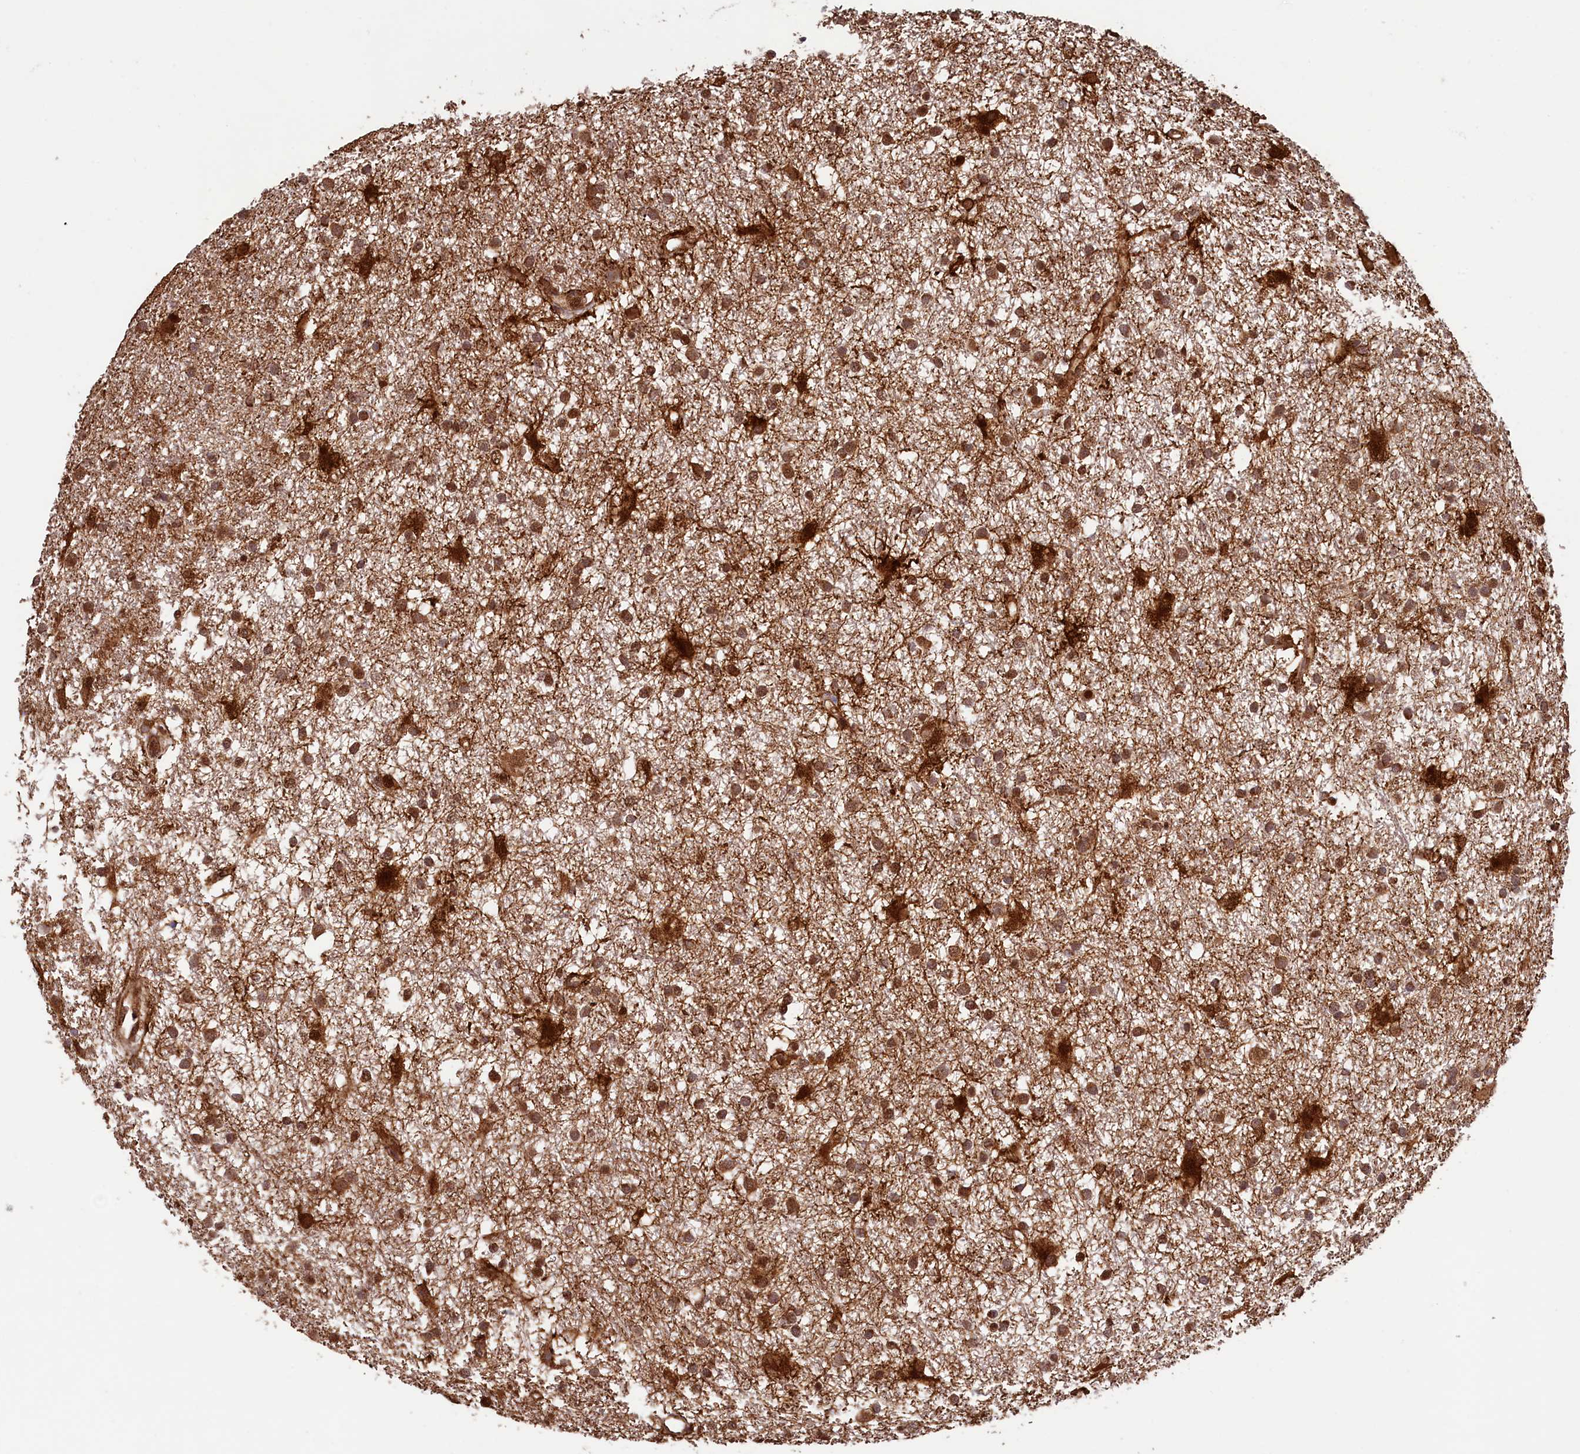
{"staining": {"intensity": "moderate", "quantity": "25%-75%", "location": "cytoplasmic/membranous,nuclear"}, "tissue": "glioma", "cell_type": "Tumor cells", "image_type": "cancer", "snomed": [{"axis": "morphology", "description": "Glioma, malignant, High grade"}, {"axis": "topography", "description": "Brain"}], "caption": "About 25%-75% of tumor cells in malignant high-grade glioma show moderate cytoplasmic/membranous and nuclear protein positivity as visualized by brown immunohistochemical staining.", "gene": "ACSBG1", "patient": {"sex": "male", "age": 77}}